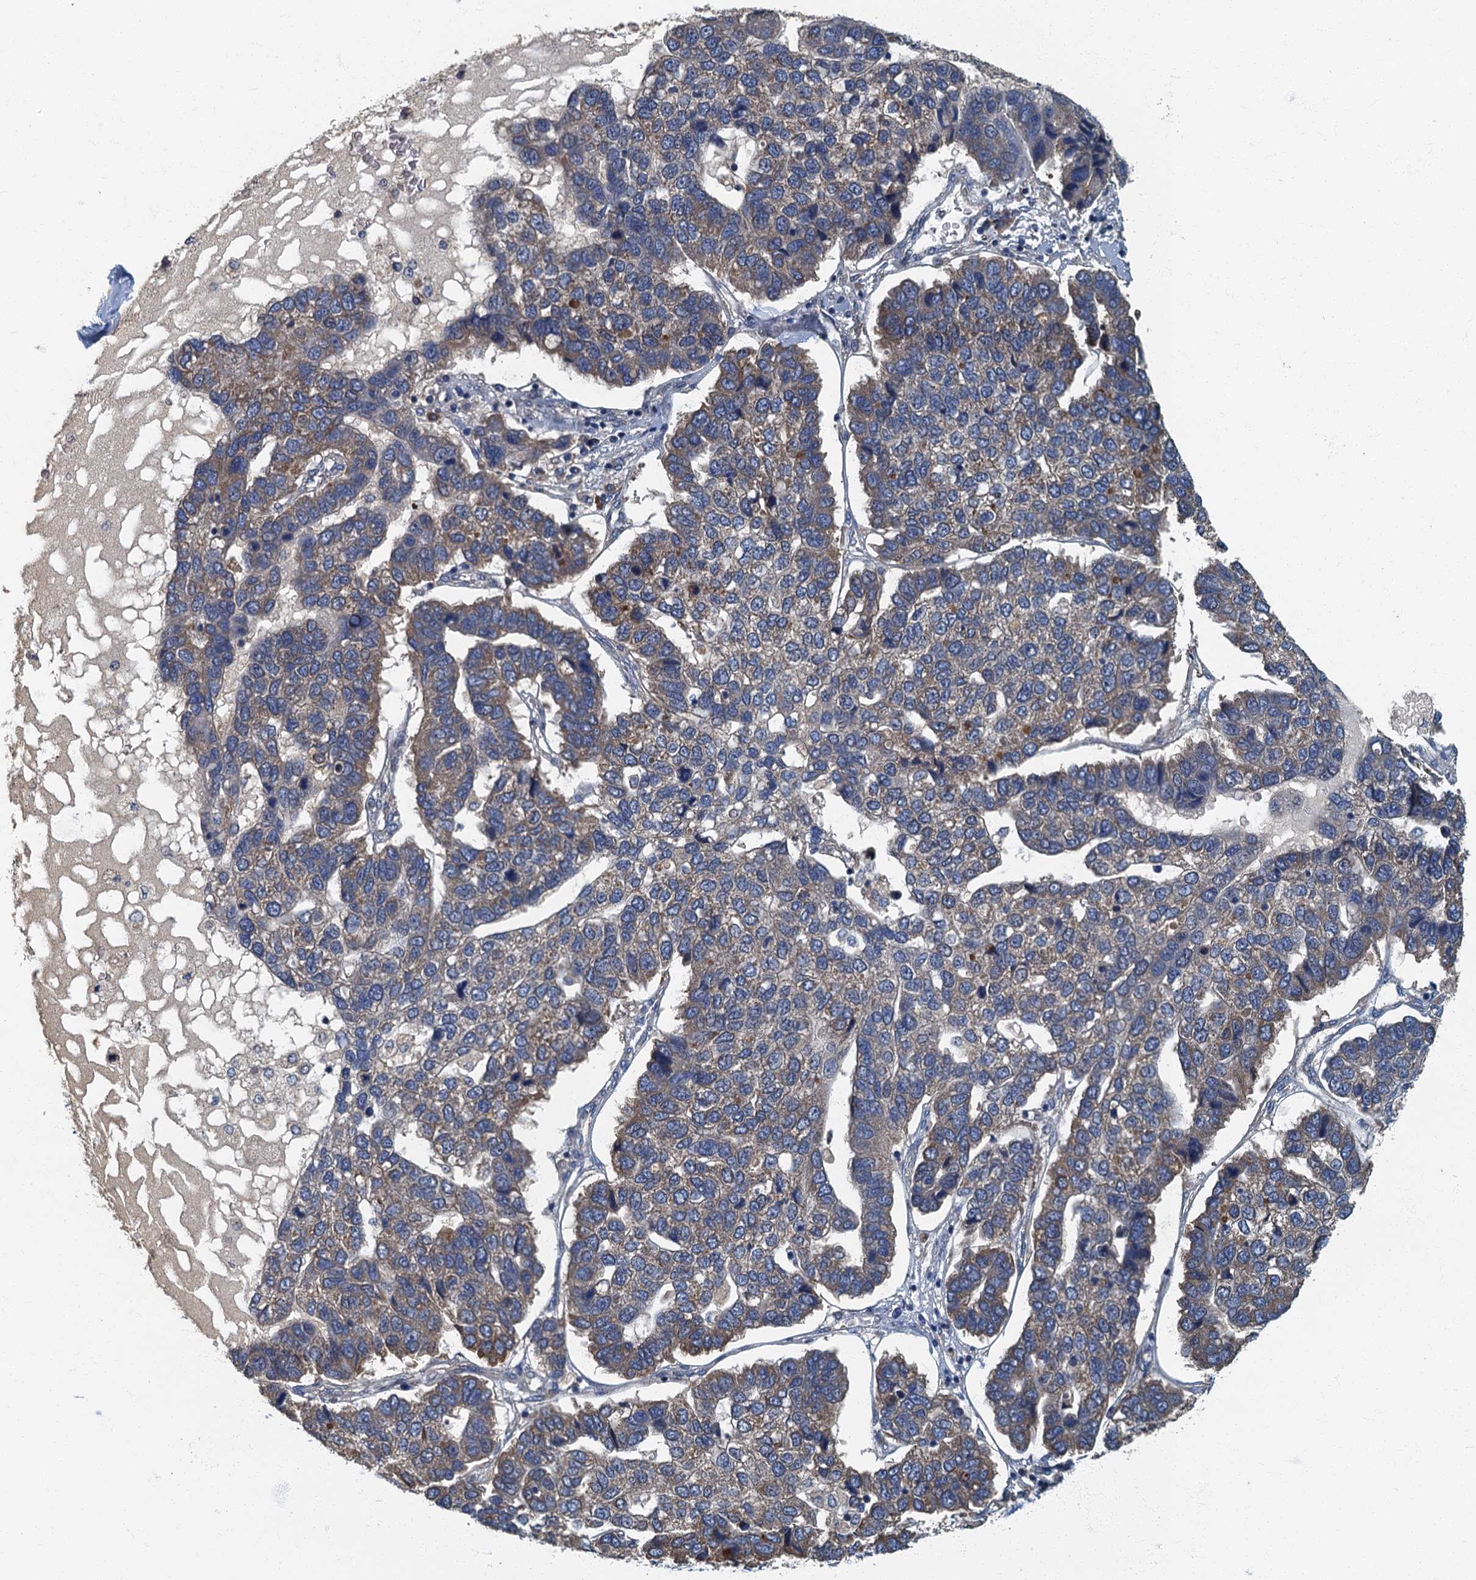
{"staining": {"intensity": "weak", "quantity": "25%-75%", "location": "cytoplasmic/membranous"}, "tissue": "pancreatic cancer", "cell_type": "Tumor cells", "image_type": "cancer", "snomed": [{"axis": "morphology", "description": "Adenocarcinoma, NOS"}, {"axis": "topography", "description": "Pancreas"}], "caption": "Weak cytoplasmic/membranous protein positivity is identified in about 25%-75% of tumor cells in adenocarcinoma (pancreatic).", "gene": "DDX49", "patient": {"sex": "female", "age": 61}}